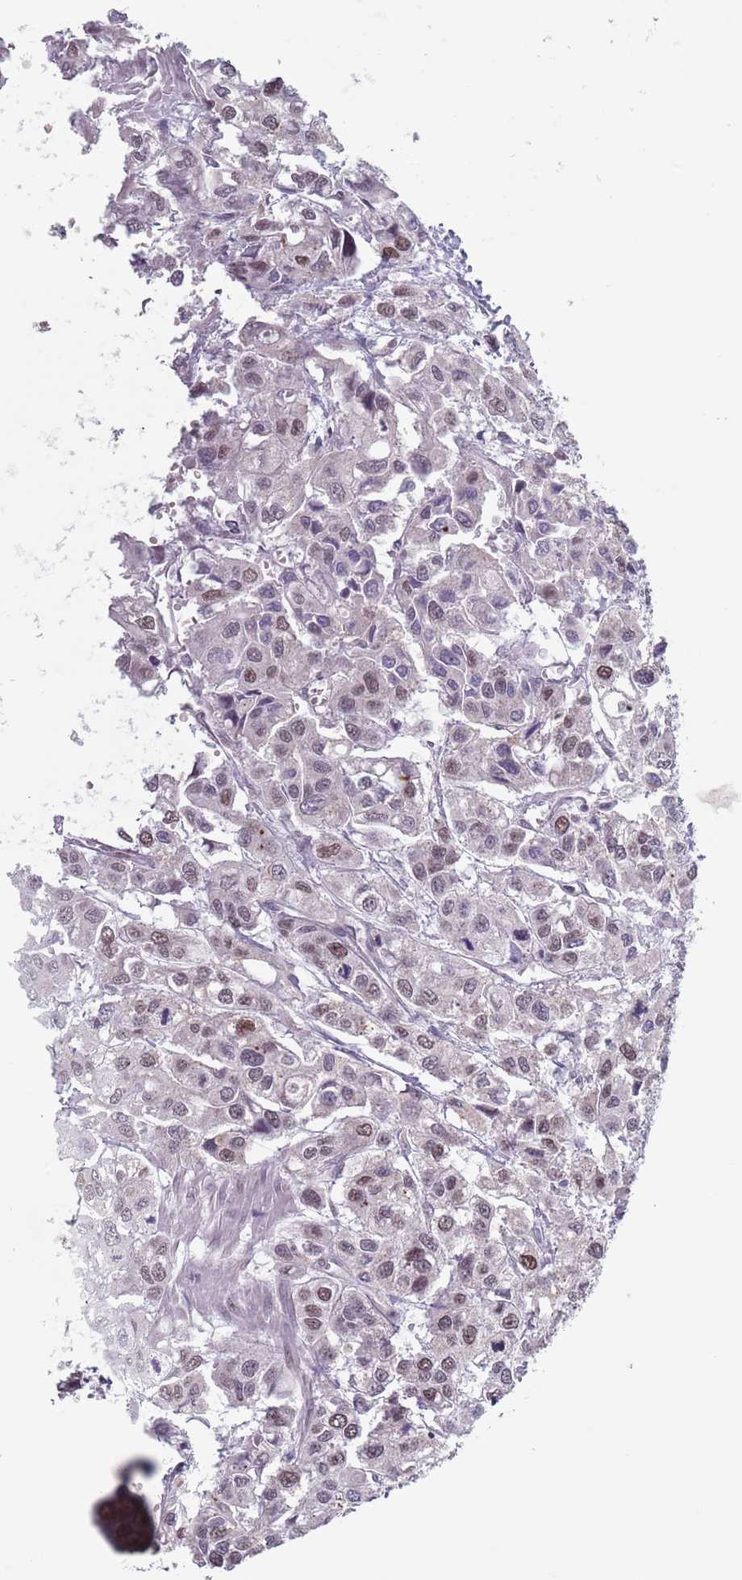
{"staining": {"intensity": "weak", "quantity": "25%-75%", "location": "nuclear"}, "tissue": "urothelial cancer", "cell_type": "Tumor cells", "image_type": "cancer", "snomed": [{"axis": "morphology", "description": "Urothelial carcinoma, High grade"}, {"axis": "topography", "description": "Urinary bladder"}], "caption": "DAB immunohistochemical staining of human high-grade urothelial carcinoma displays weak nuclear protein positivity in about 25%-75% of tumor cells.", "gene": "ZKSCAN2", "patient": {"sex": "male", "age": 67}}